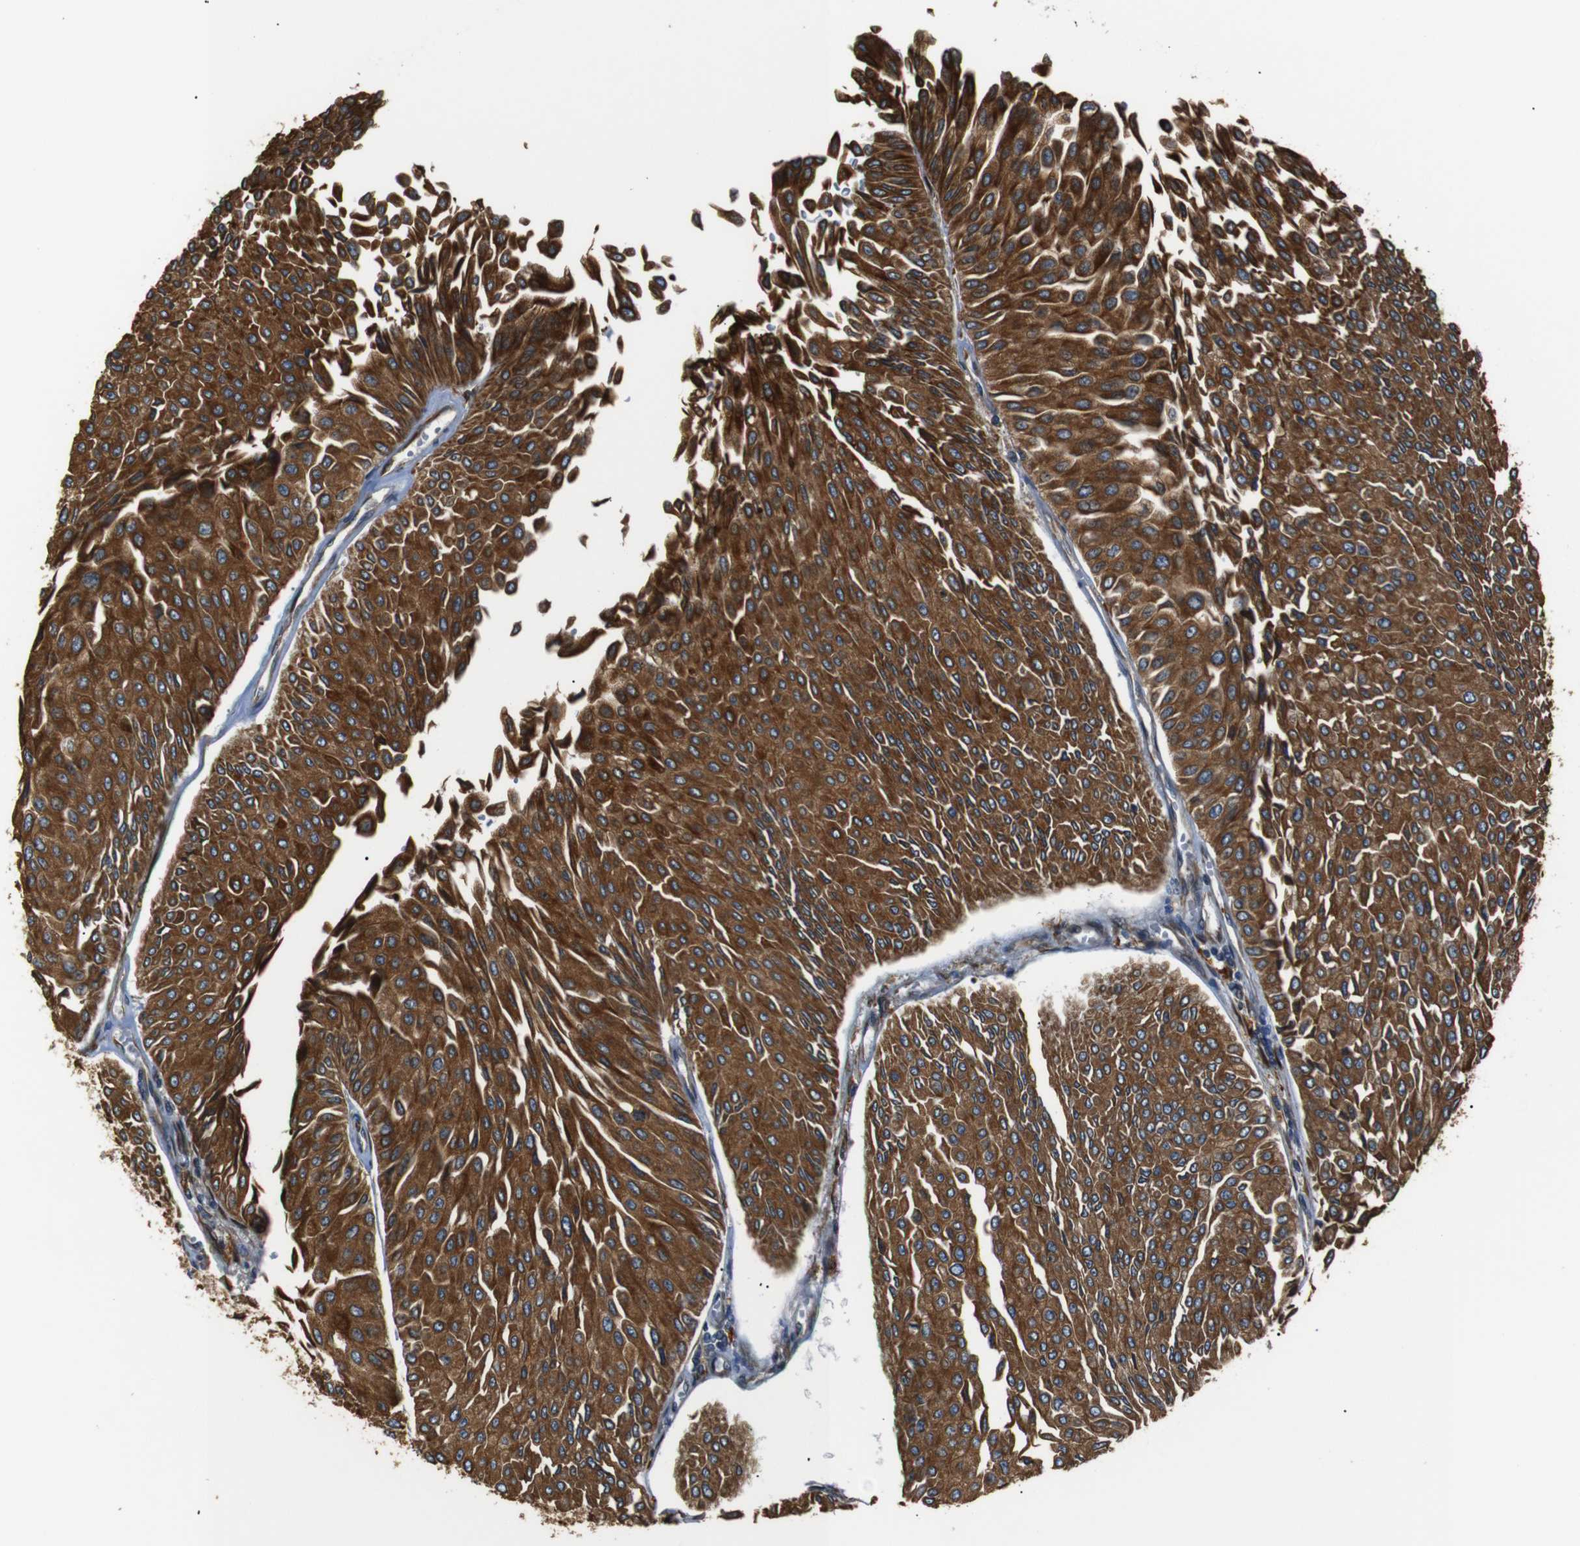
{"staining": {"intensity": "strong", "quantity": ">75%", "location": "cytoplasmic/membranous"}, "tissue": "urothelial cancer", "cell_type": "Tumor cells", "image_type": "cancer", "snomed": [{"axis": "morphology", "description": "Urothelial carcinoma, Low grade"}, {"axis": "topography", "description": "Urinary bladder"}], "caption": "Approximately >75% of tumor cells in human urothelial cancer reveal strong cytoplasmic/membranous protein expression as visualized by brown immunohistochemical staining.", "gene": "TMED2", "patient": {"sex": "male", "age": 67}}